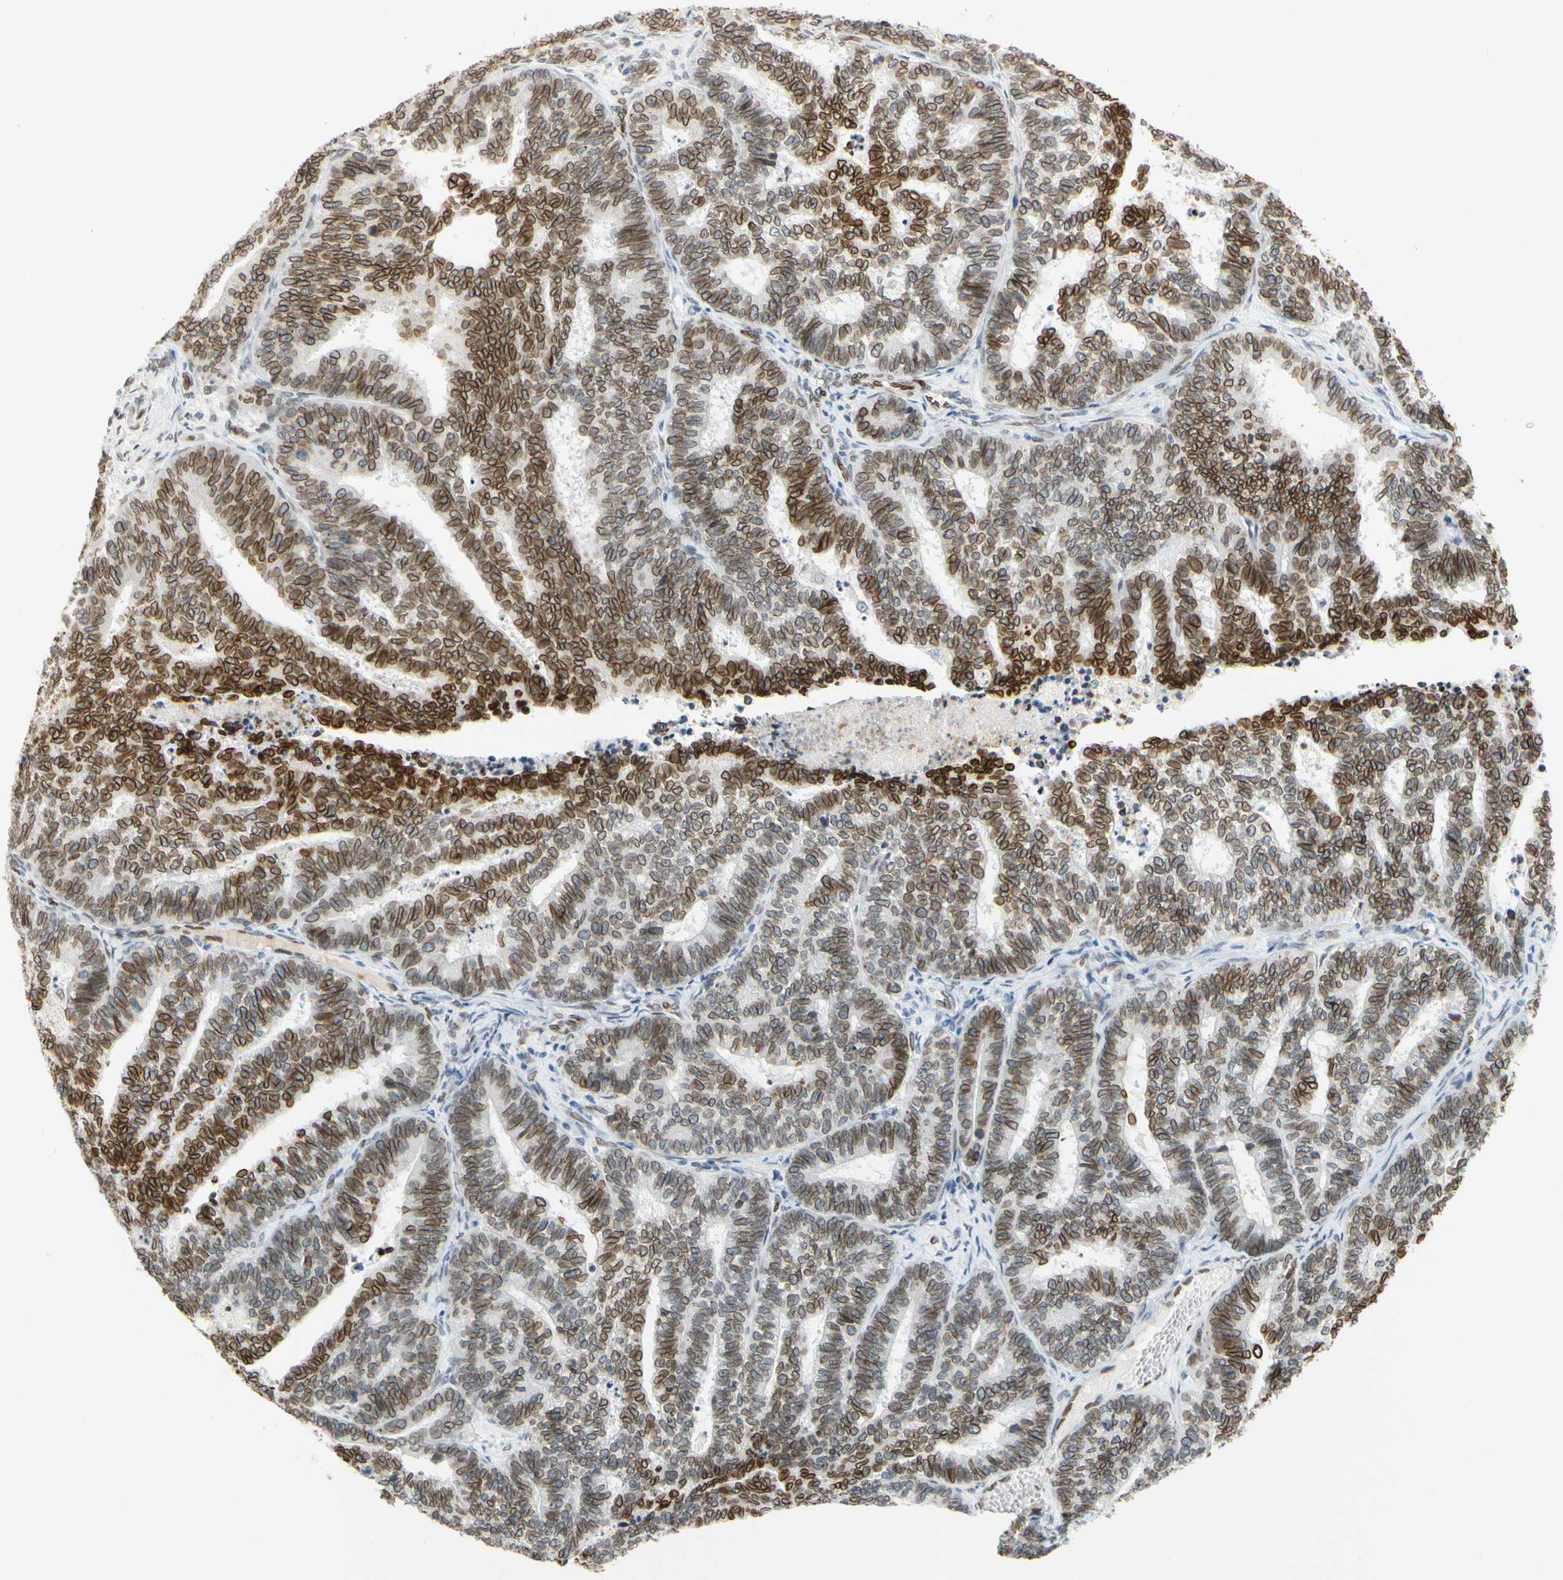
{"staining": {"intensity": "moderate", "quantity": ">75%", "location": "cytoplasmic/membranous,nuclear"}, "tissue": "endometrial cancer", "cell_type": "Tumor cells", "image_type": "cancer", "snomed": [{"axis": "morphology", "description": "Adenocarcinoma, NOS"}, {"axis": "topography", "description": "Endometrium"}], "caption": "Tumor cells exhibit medium levels of moderate cytoplasmic/membranous and nuclear staining in approximately >75% of cells in human endometrial adenocarcinoma. Immunohistochemistry (ihc) stains the protein in brown and the nuclei are stained blue.", "gene": "SUN1", "patient": {"sex": "female", "age": 70}}